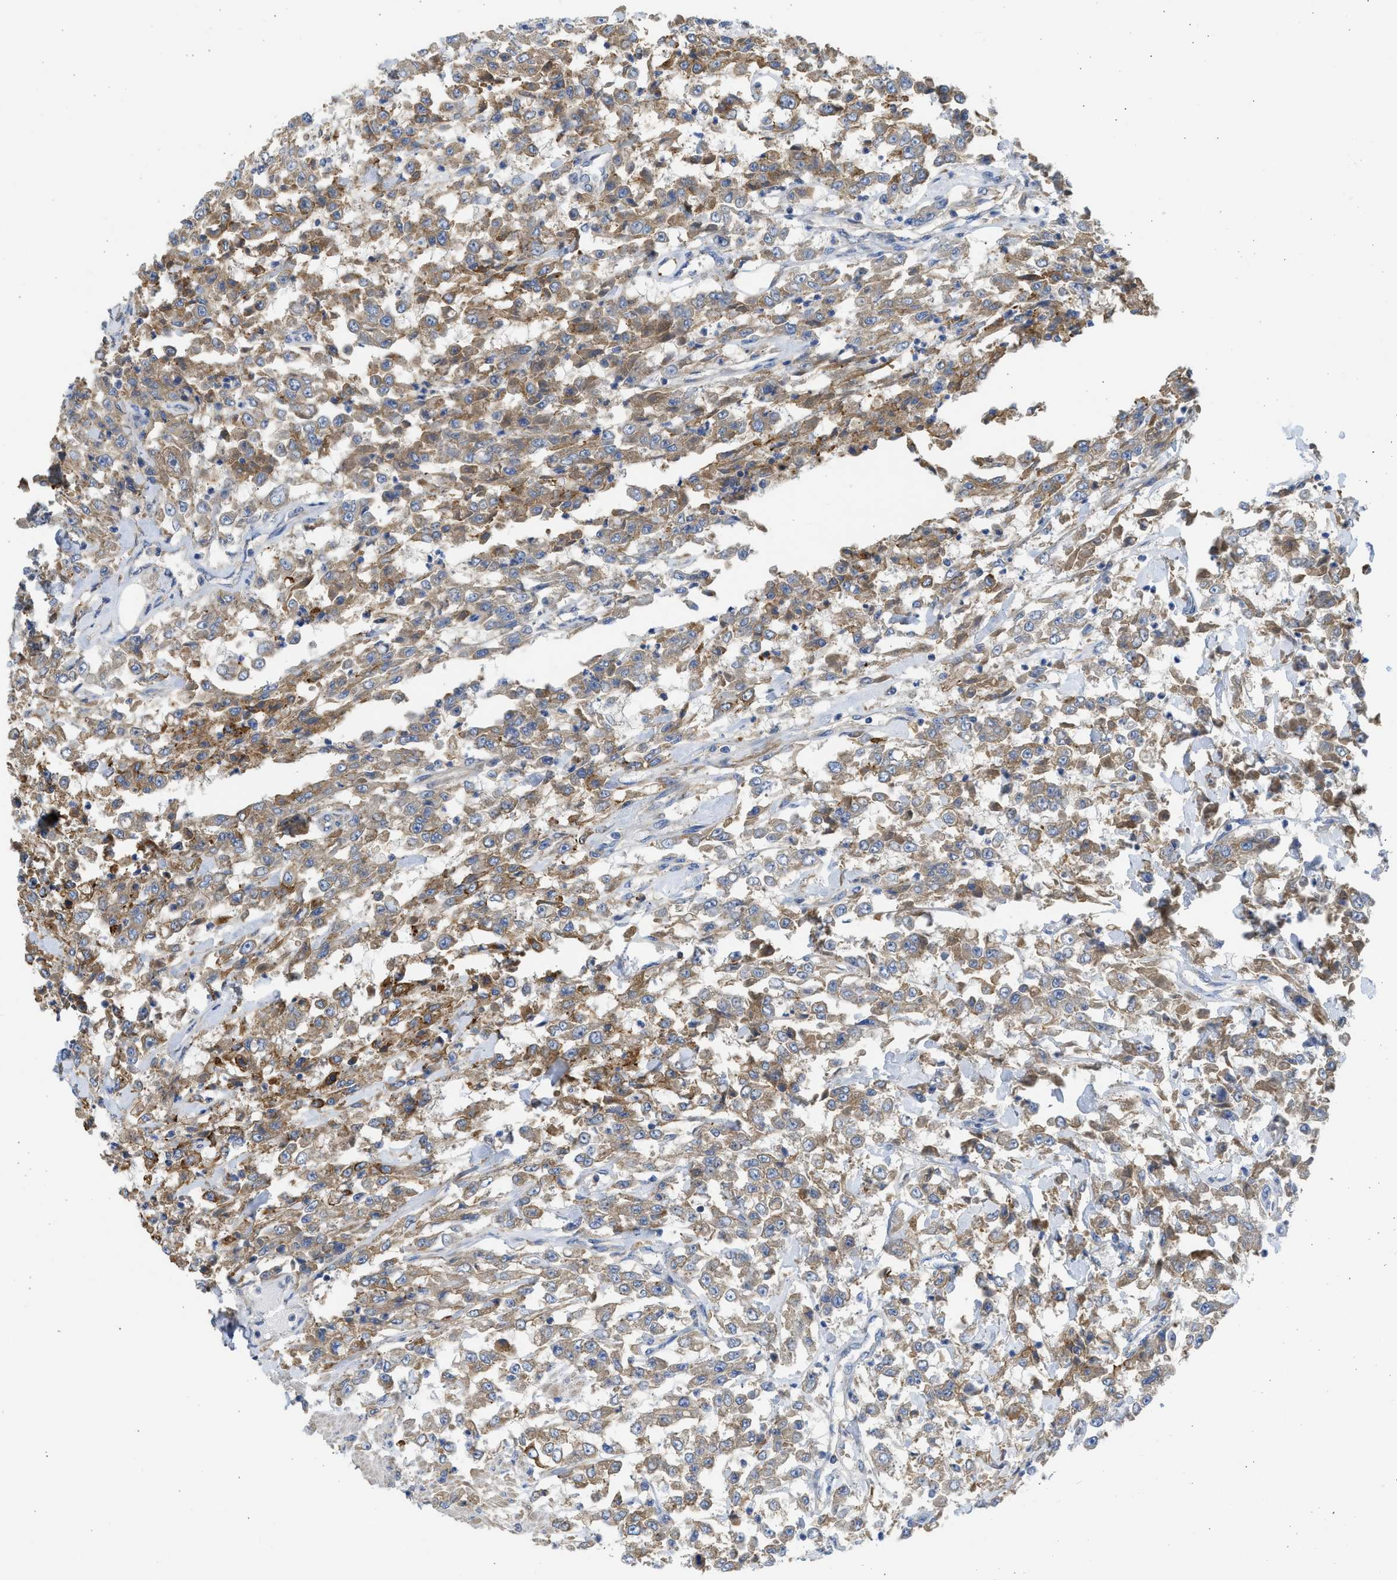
{"staining": {"intensity": "moderate", "quantity": ">75%", "location": "cytoplasmic/membranous"}, "tissue": "urothelial cancer", "cell_type": "Tumor cells", "image_type": "cancer", "snomed": [{"axis": "morphology", "description": "Urothelial carcinoma, High grade"}, {"axis": "topography", "description": "Urinary bladder"}], "caption": "IHC of human urothelial carcinoma (high-grade) shows medium levels of moderate cytoplasmic/membranous positivity in about >75% of tumor cells.", "gene": "CSRNP2", "patient": {"sex": "male", "age": 46}}